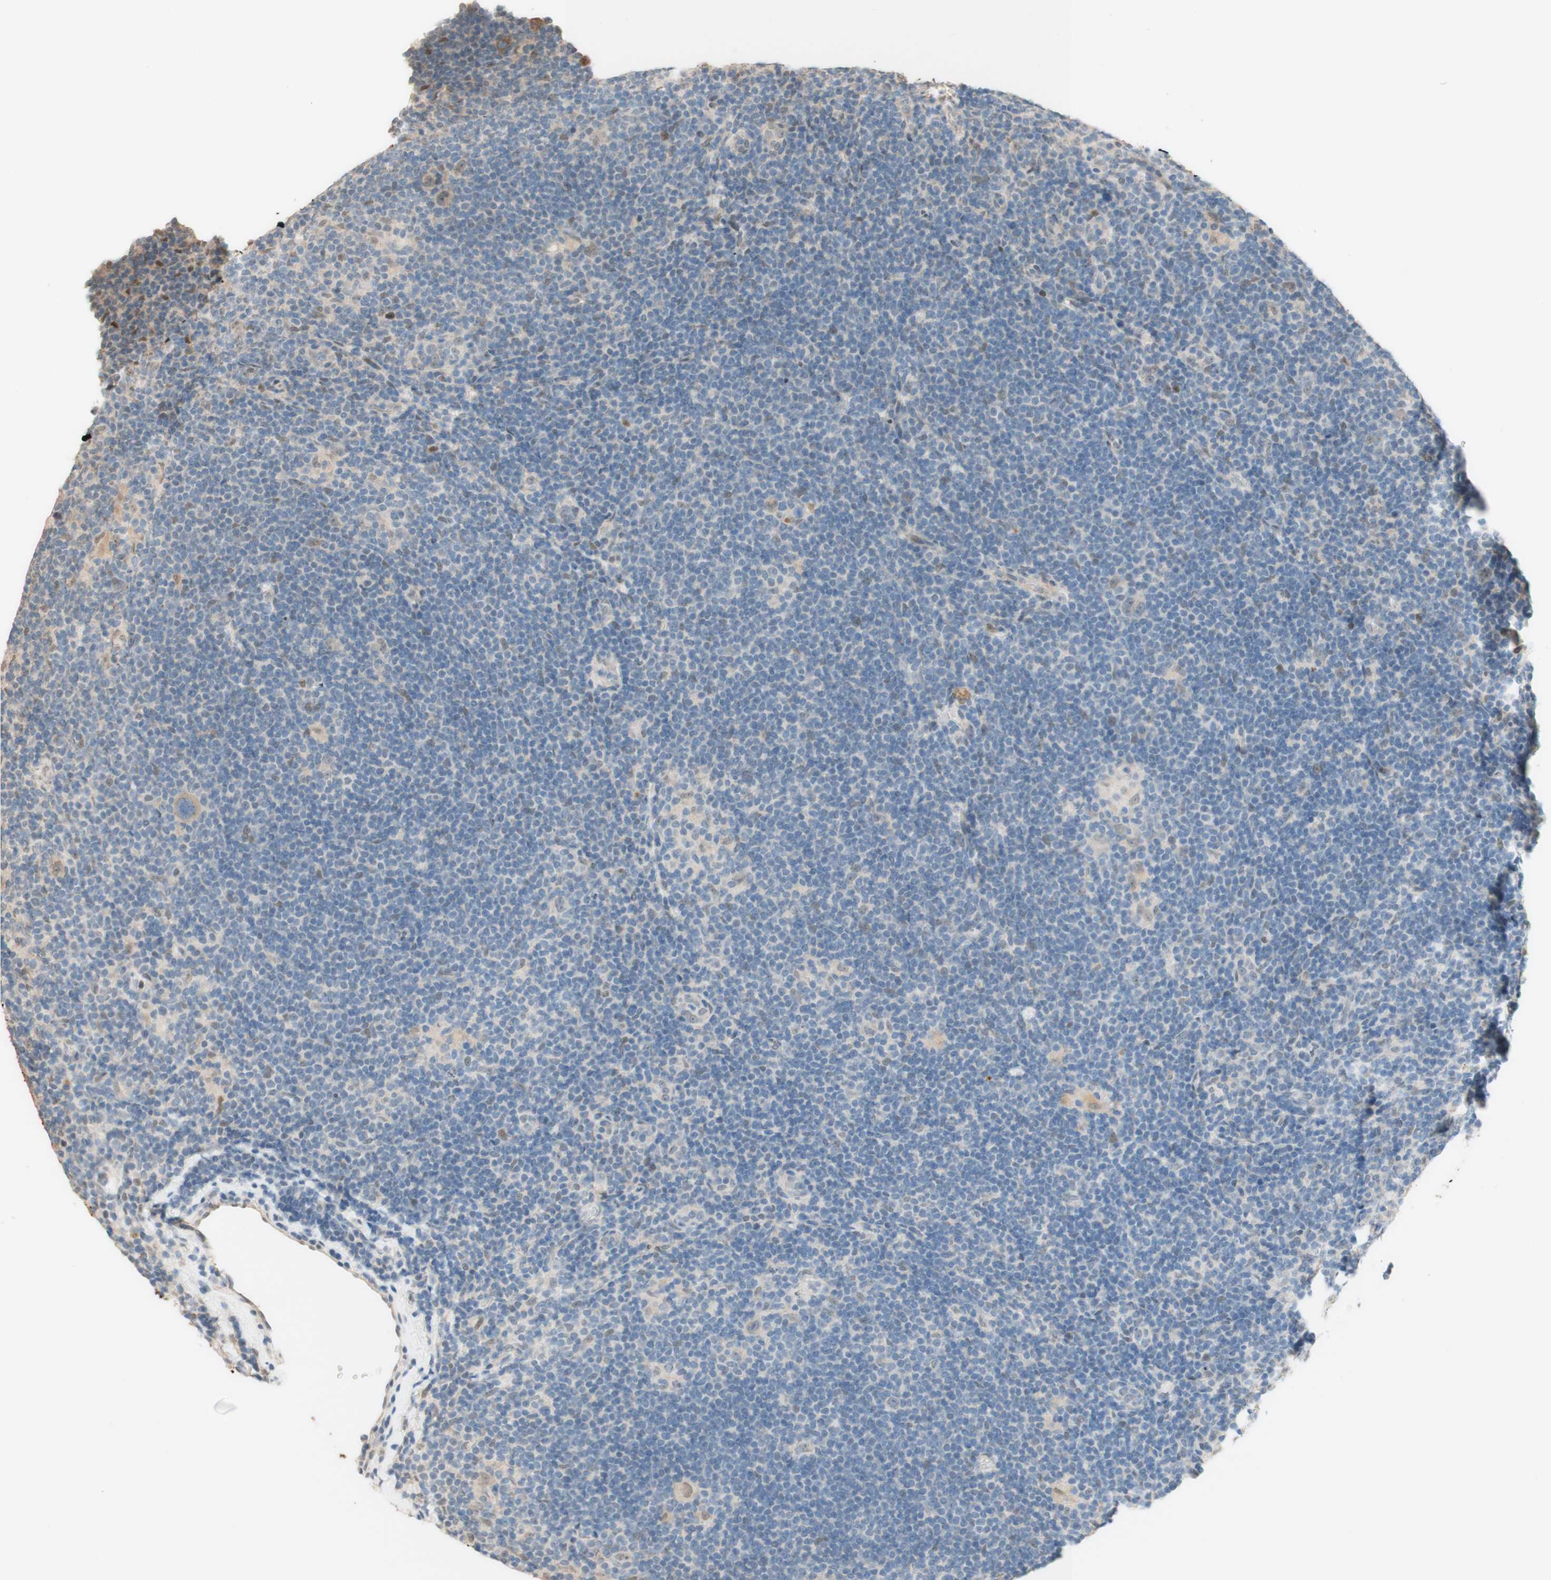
{"staining": {"intensity": "weak", "quantity": "25%-75%", "location": "cytoplasmic/membranous"}, "tissue": "lymphoma", "cell_type": "Tumor cells", "image_type": "cancer", "snomed": [{"axis": "morphology", "description": "Hodgkin's disease, NOS"}, {"axis": "topography", "description": "Lymph node"}], "caption": "Immunohistochemistry micrograph of human lymphoma stained for a protein (brown), which shows low levels of weak cytoplasmic/membranous staining in about 25%-75% of tumor cells.", "gene": "CCNC", "patient": {"sex": "female", "age": 57}}